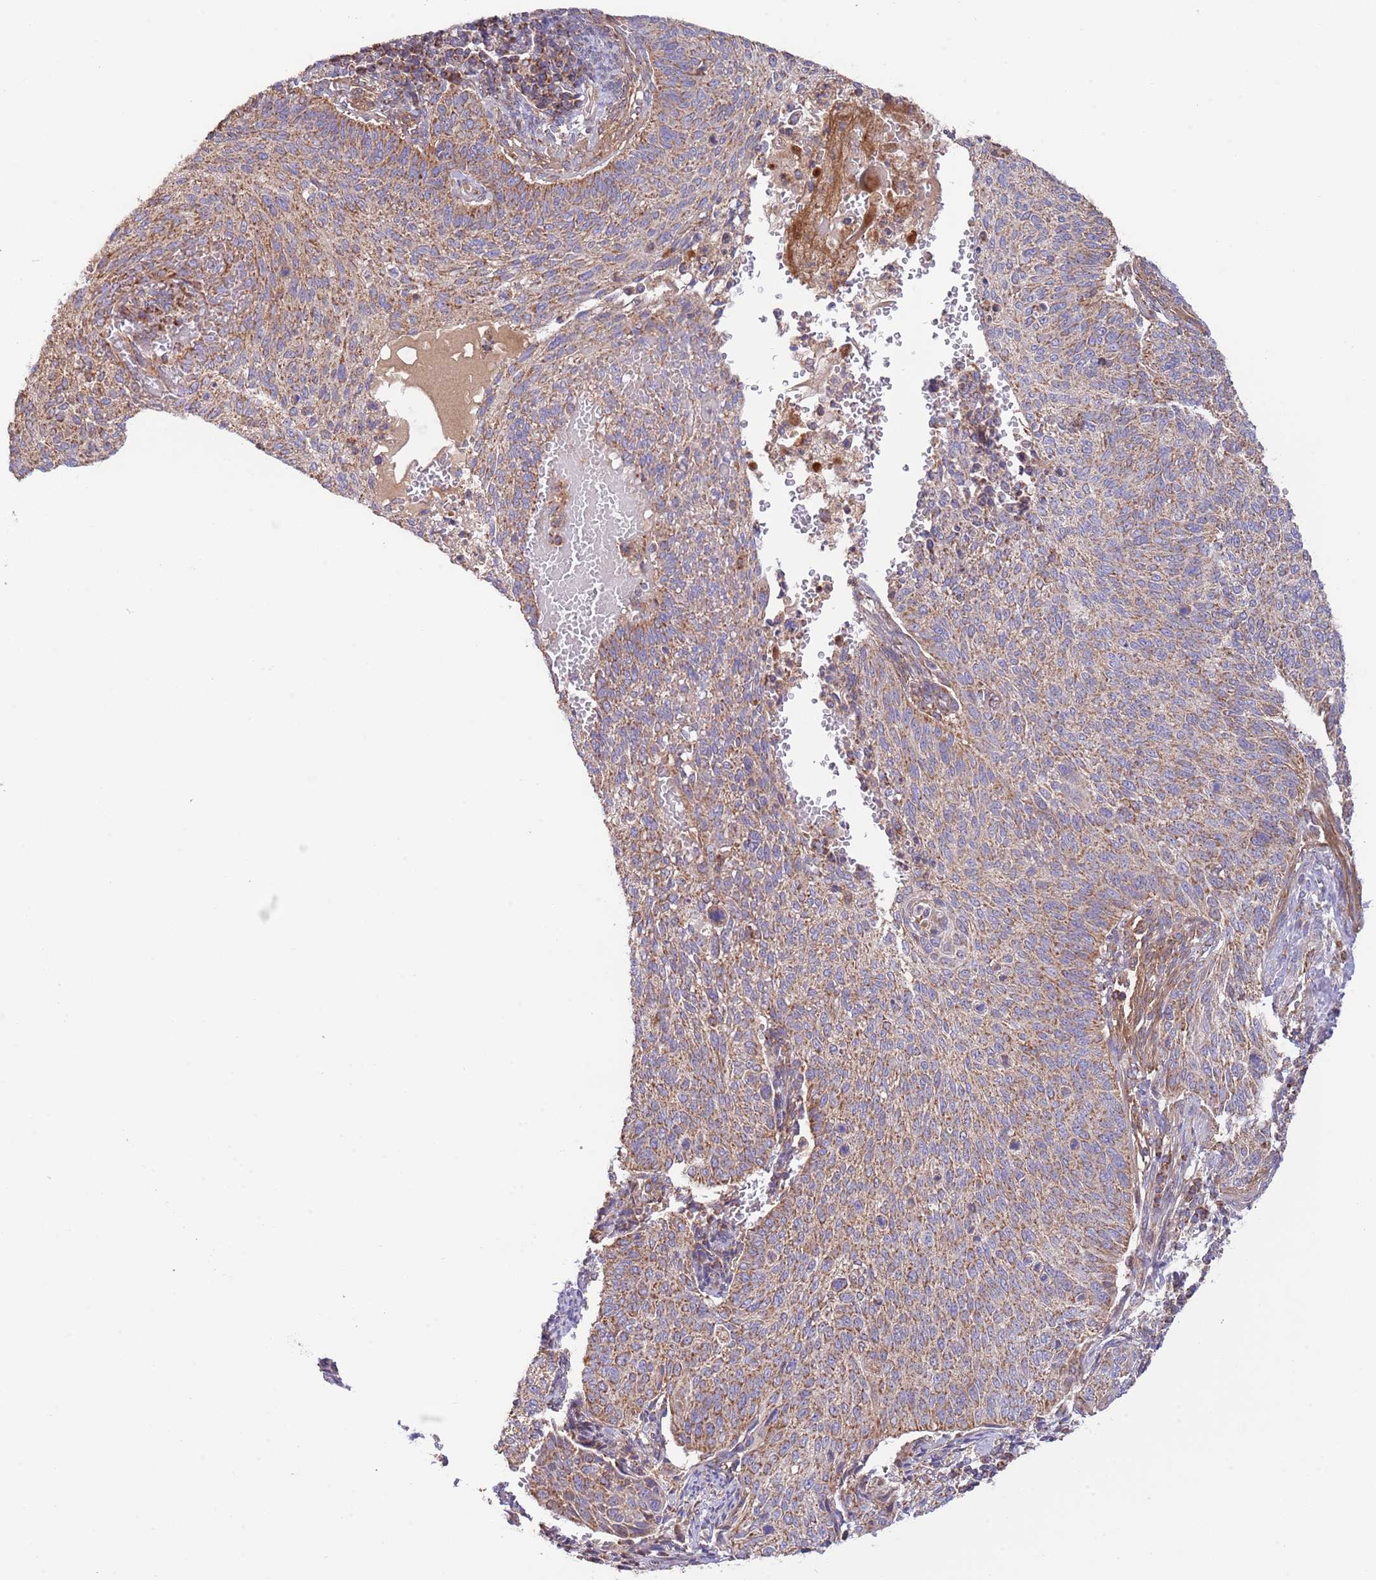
{"staining": {"intensity": "moderate", "quantity": ">75%", "location": "cytoplasmic/membranous"}, "tissue": "cervical cancer", "cell_type": "Tumor cells", "image_type": "cancer", "snomed": [{"axis": "morphology", "description": "Squamous cell carcinoma, NOS"}, {"axis": "topography", "description": "Cervix"}], "caption": "Cervical squamous cell carcinoma stained for a protein (brown) exhibits moderate cytoplasmic/membranous positive expression in approximately >75% of tumor cells.", "gene": "DNAJA3", "patient": {"sex": "female", "age": 70}}